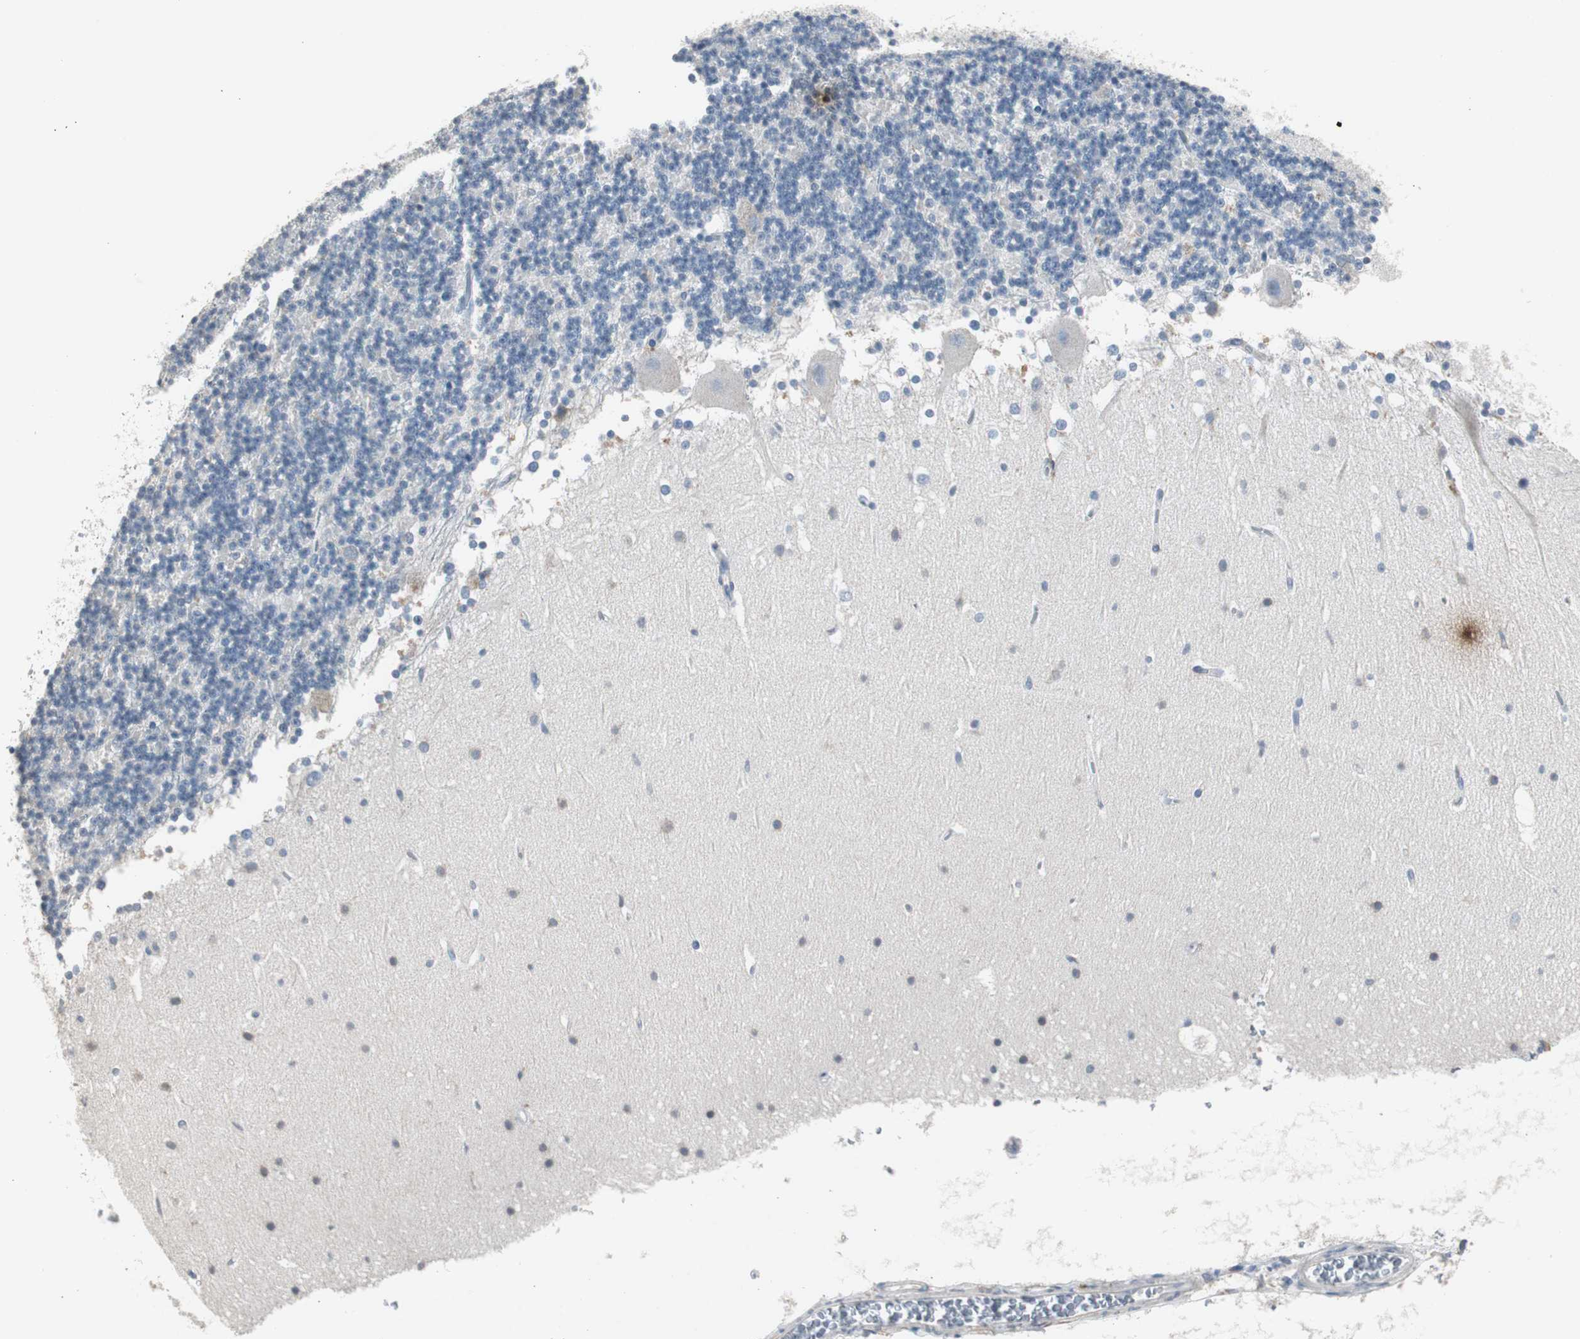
{"staining": {"intensity": "negative", "quantity": "none", "location": "none"}, "tissue": "cerebellum", "cell_type": "Cells in granular layer", "image_type": "normal", "snomed": [{"axis": "morphology", "description": "Normal tissue, NOS"}, {"axis": "topography", "description": "Cerebellum"}], "caption": "The histopathology image displays no significant positivity in cells in granular layer of cerebellum. (Brightfield microscopy of DAB immunohistochemistry at high magnification).", "gene": "TK1", "patient": {"sex": "female", "age": 19}}